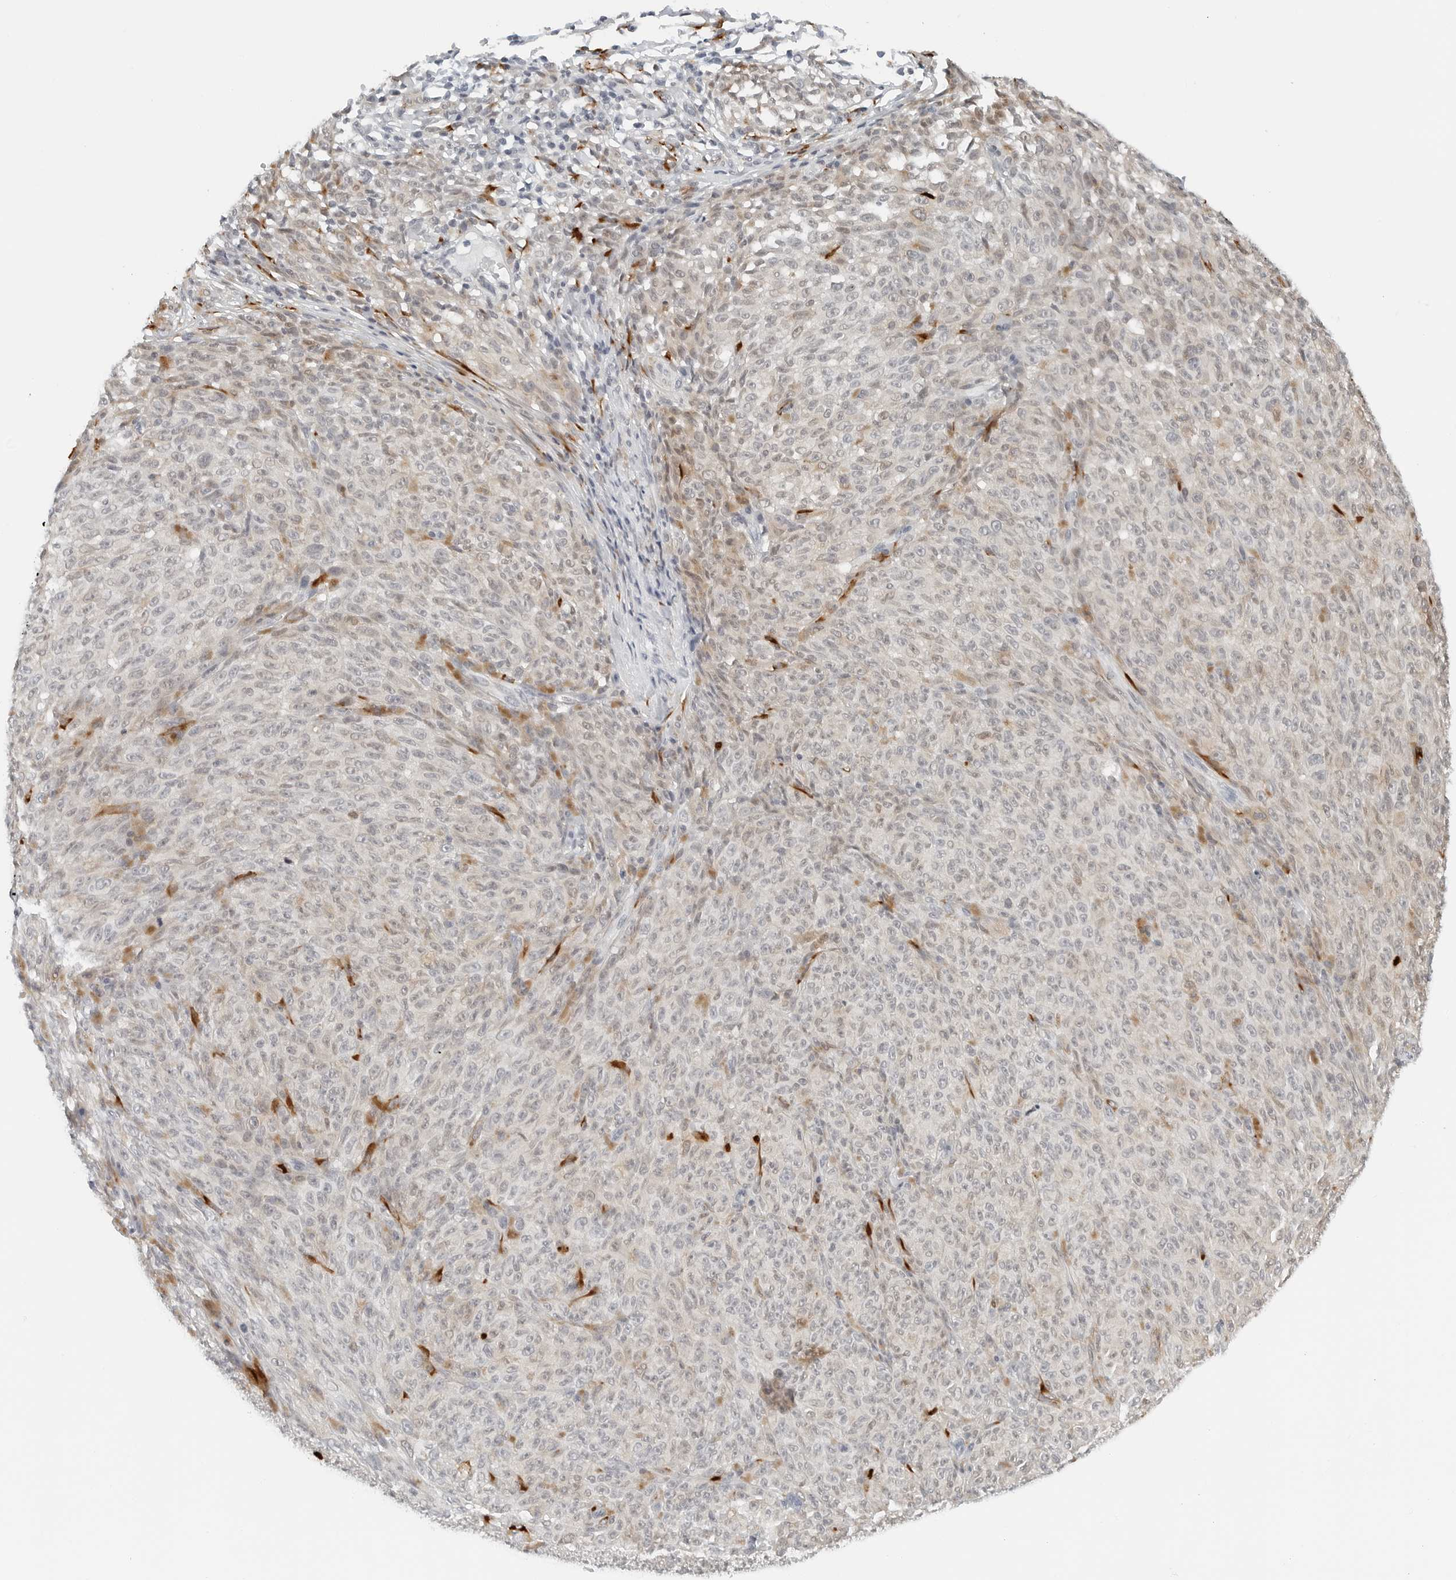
{"staining": {"intensity": "weak", "quantity": "<25%", "location": "cytoplasmic/membranous"}, "tissue": "melanoma", "cell_type": "Tumor cells", "image_type": "cancer", "snomed": [{"axis": "morphology", "description": "Malignant melanoma, NOS"}, {"axis": "topography", "description": "Skin"}], "caption": "Tumor cells are negative for protein expression in human malignant melanoma.", "gene": "P4HA2", "patient": {"sex": "female", "age": 82}}